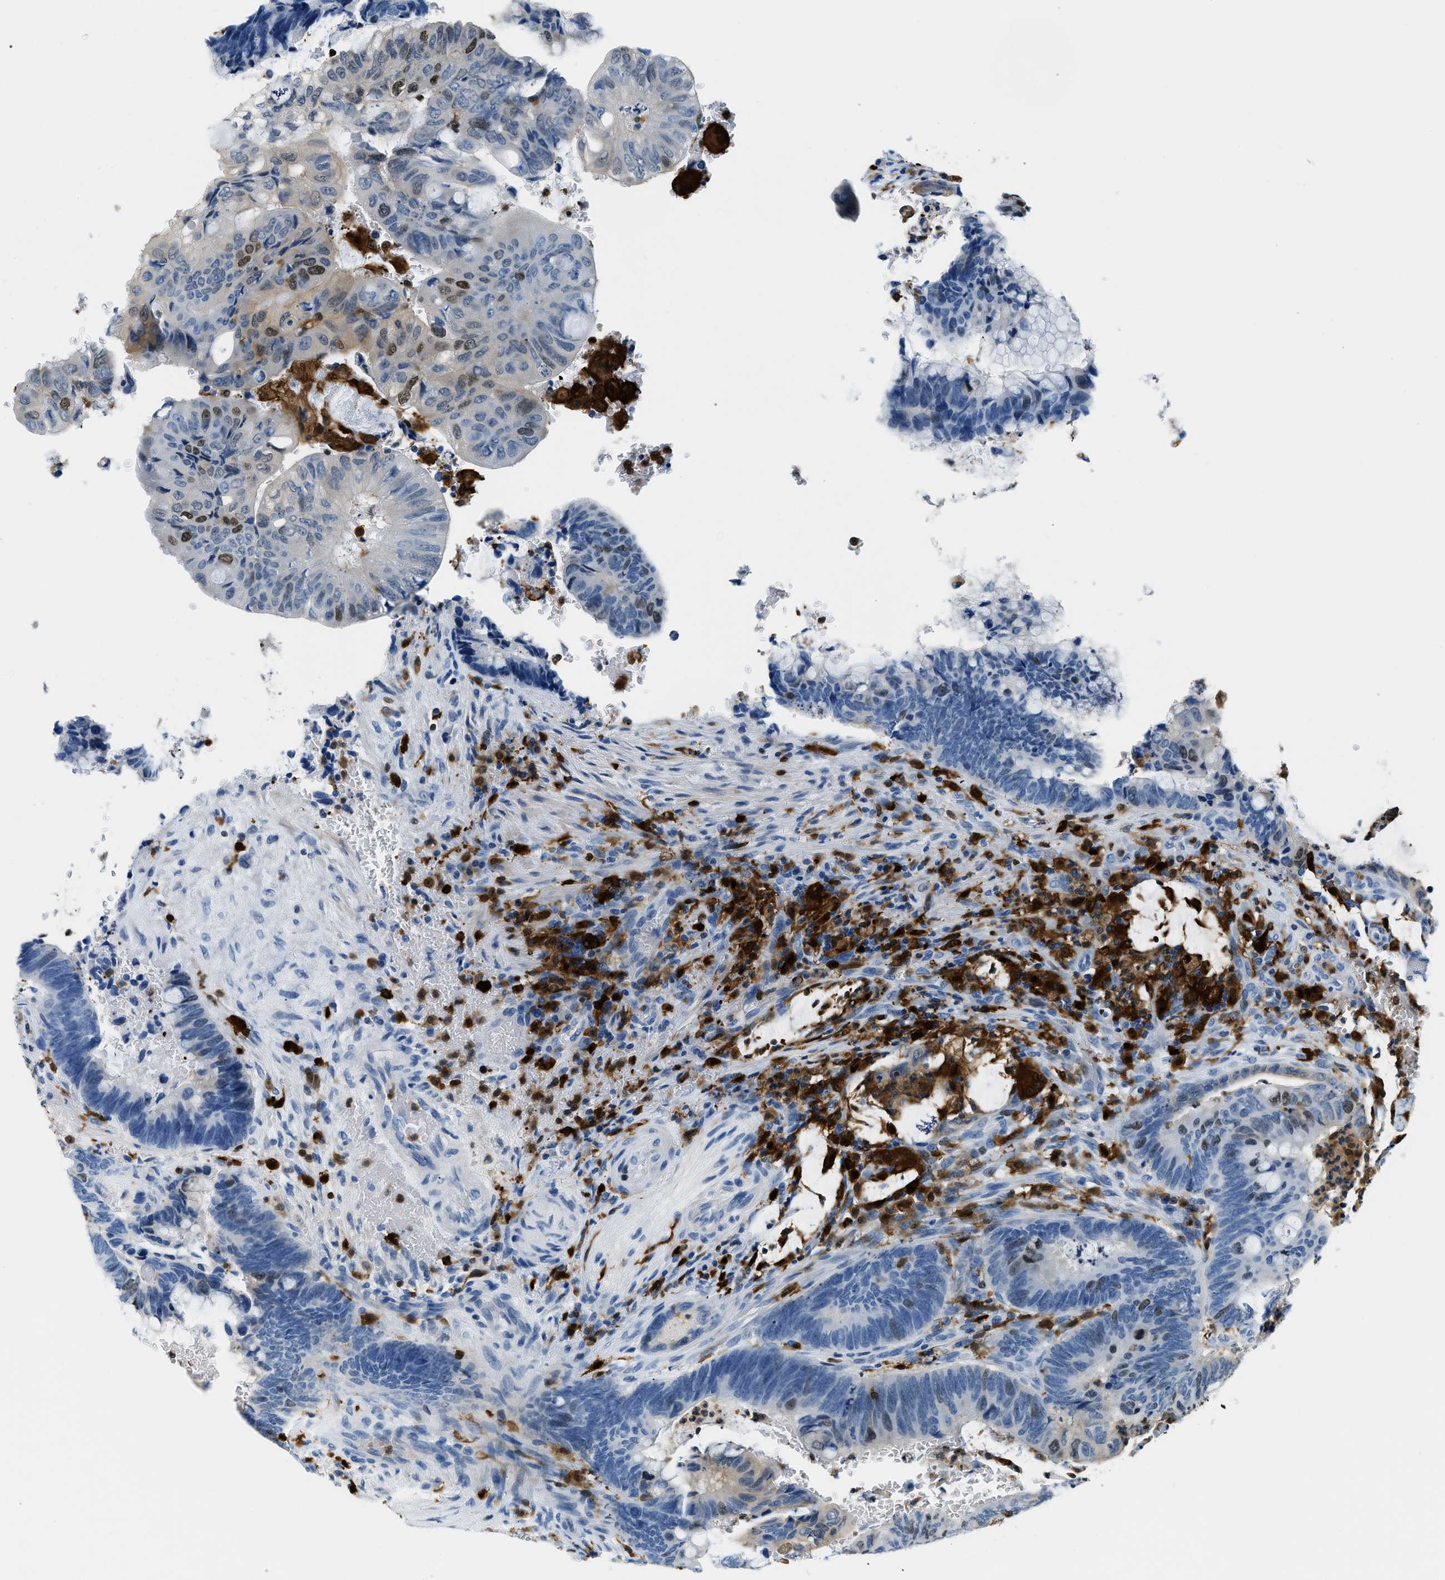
{"staining": {"intensity": "weak", "quantity": "<25%", "location": "nuclear"}, "tissue": "colorectal cancer", "cell_type": "Tumor cells", "image_type": "cancer", "snomed": [{"axis": "morphology", "description": "Normal tissue, NOS"}, {"axis": "morphology", "description": "Adenocarcinoma, NOS"}, {"axis": "topography", "description": "Rectum"}, {"axis": "topography", "description": "Peripheral nerve tissue"}], "caption": "Colorectal cancer was stained to show a protein in brown. There is no significant staining in tumor cells.", "gene": "CAPG", "patient": {"sex": "male", "age": 92}}